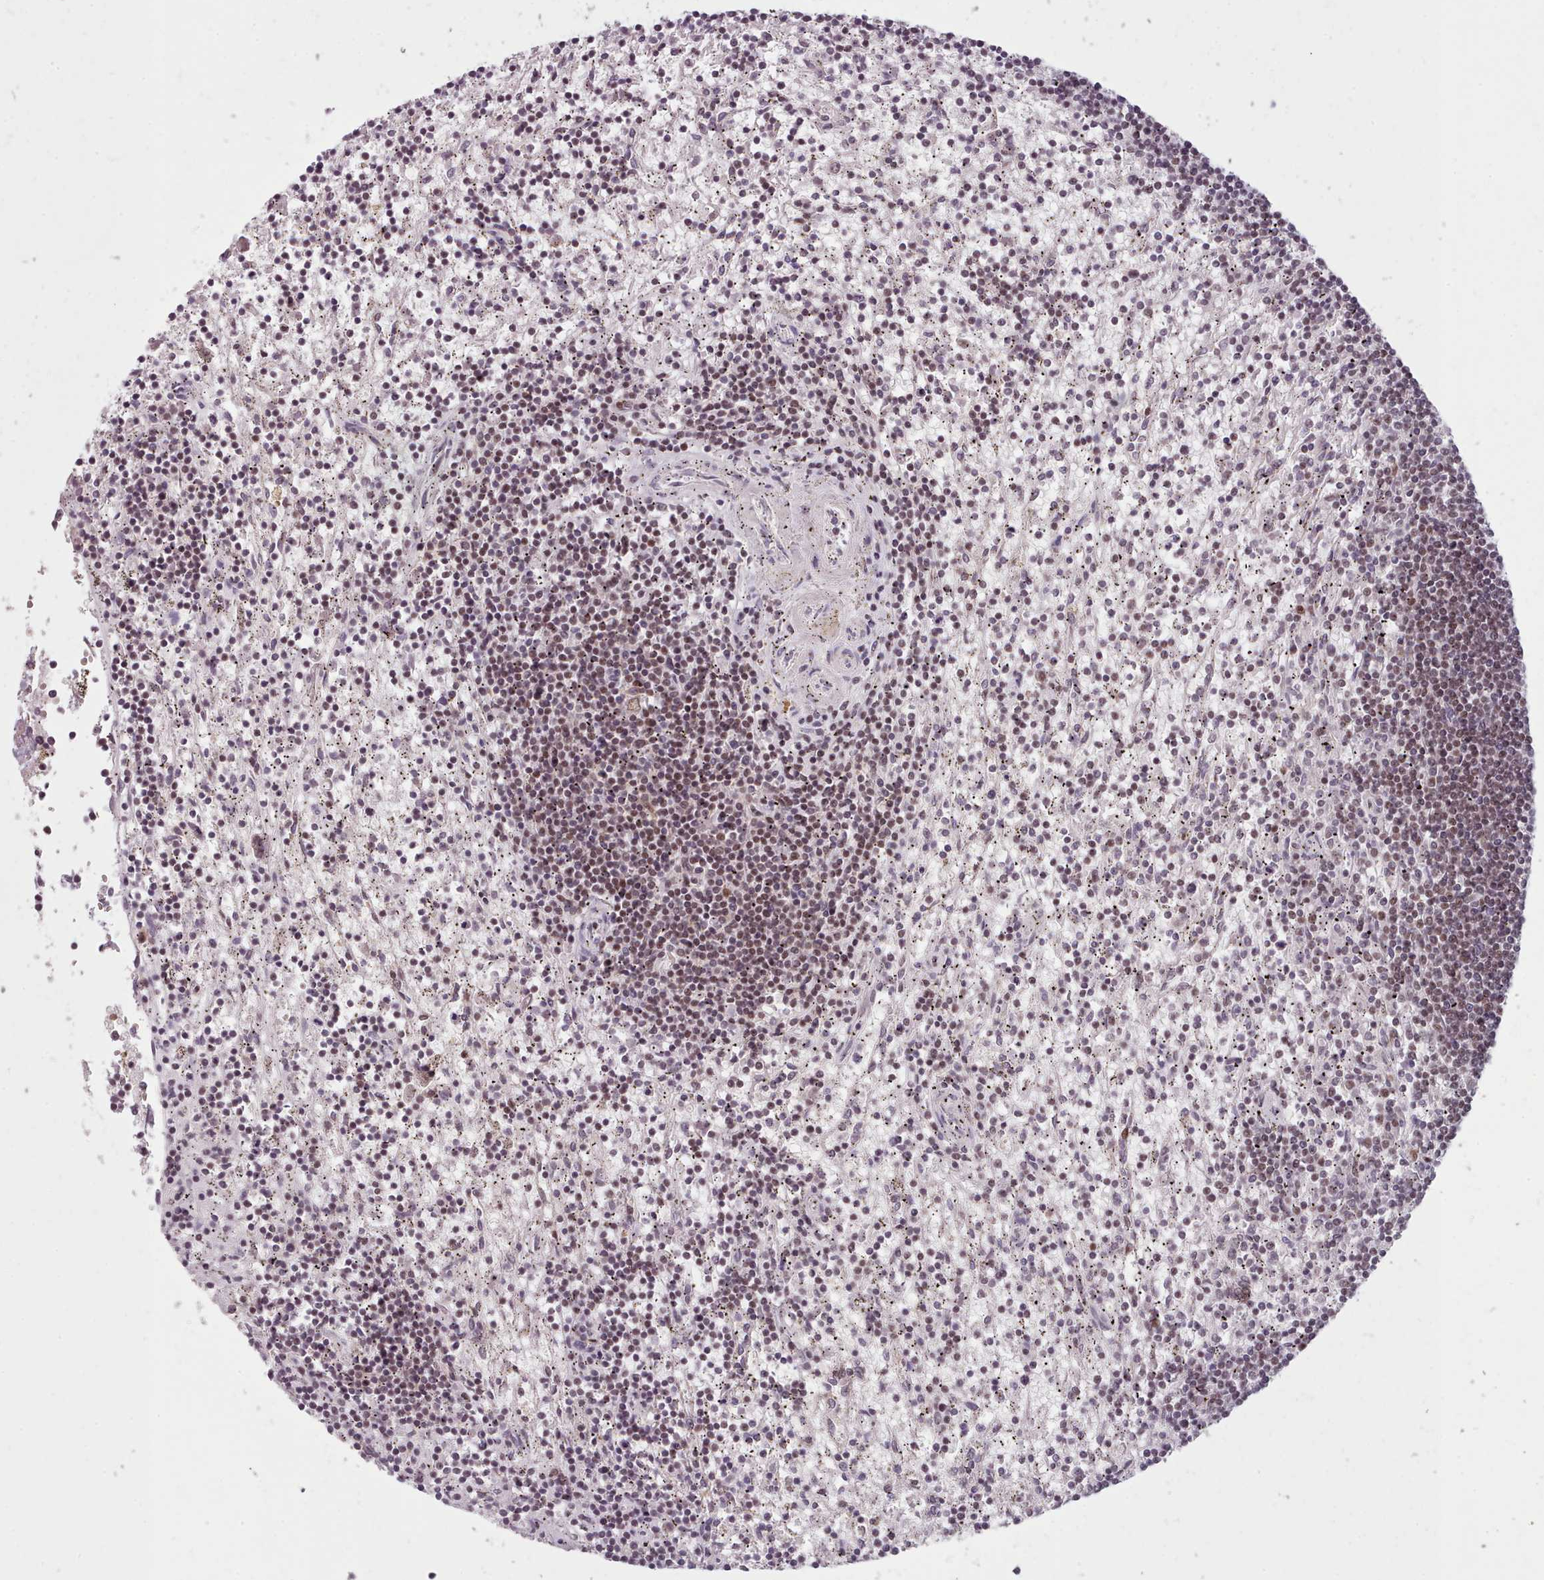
{"staining": {"intensity": "moderate", "quantity": ">75%", "location": "nuclear"}, "tissue": "lymphoma", "cell_type": "Tumor cells", "image_type": "cancer", "snomed": [{"axis": "morphology", "description": "Malignant lymphoma, non-Hodgkin's type, Low grade"}, {"axis": "topography", "description": "Spleen"}], "caption": "Lymphoma stained with a brown dye displays moderate nuclear positive positivity in about >75% of tumor cells.", "gene": "SRSF9", "patient": {"sex": "male", "age": 76}}